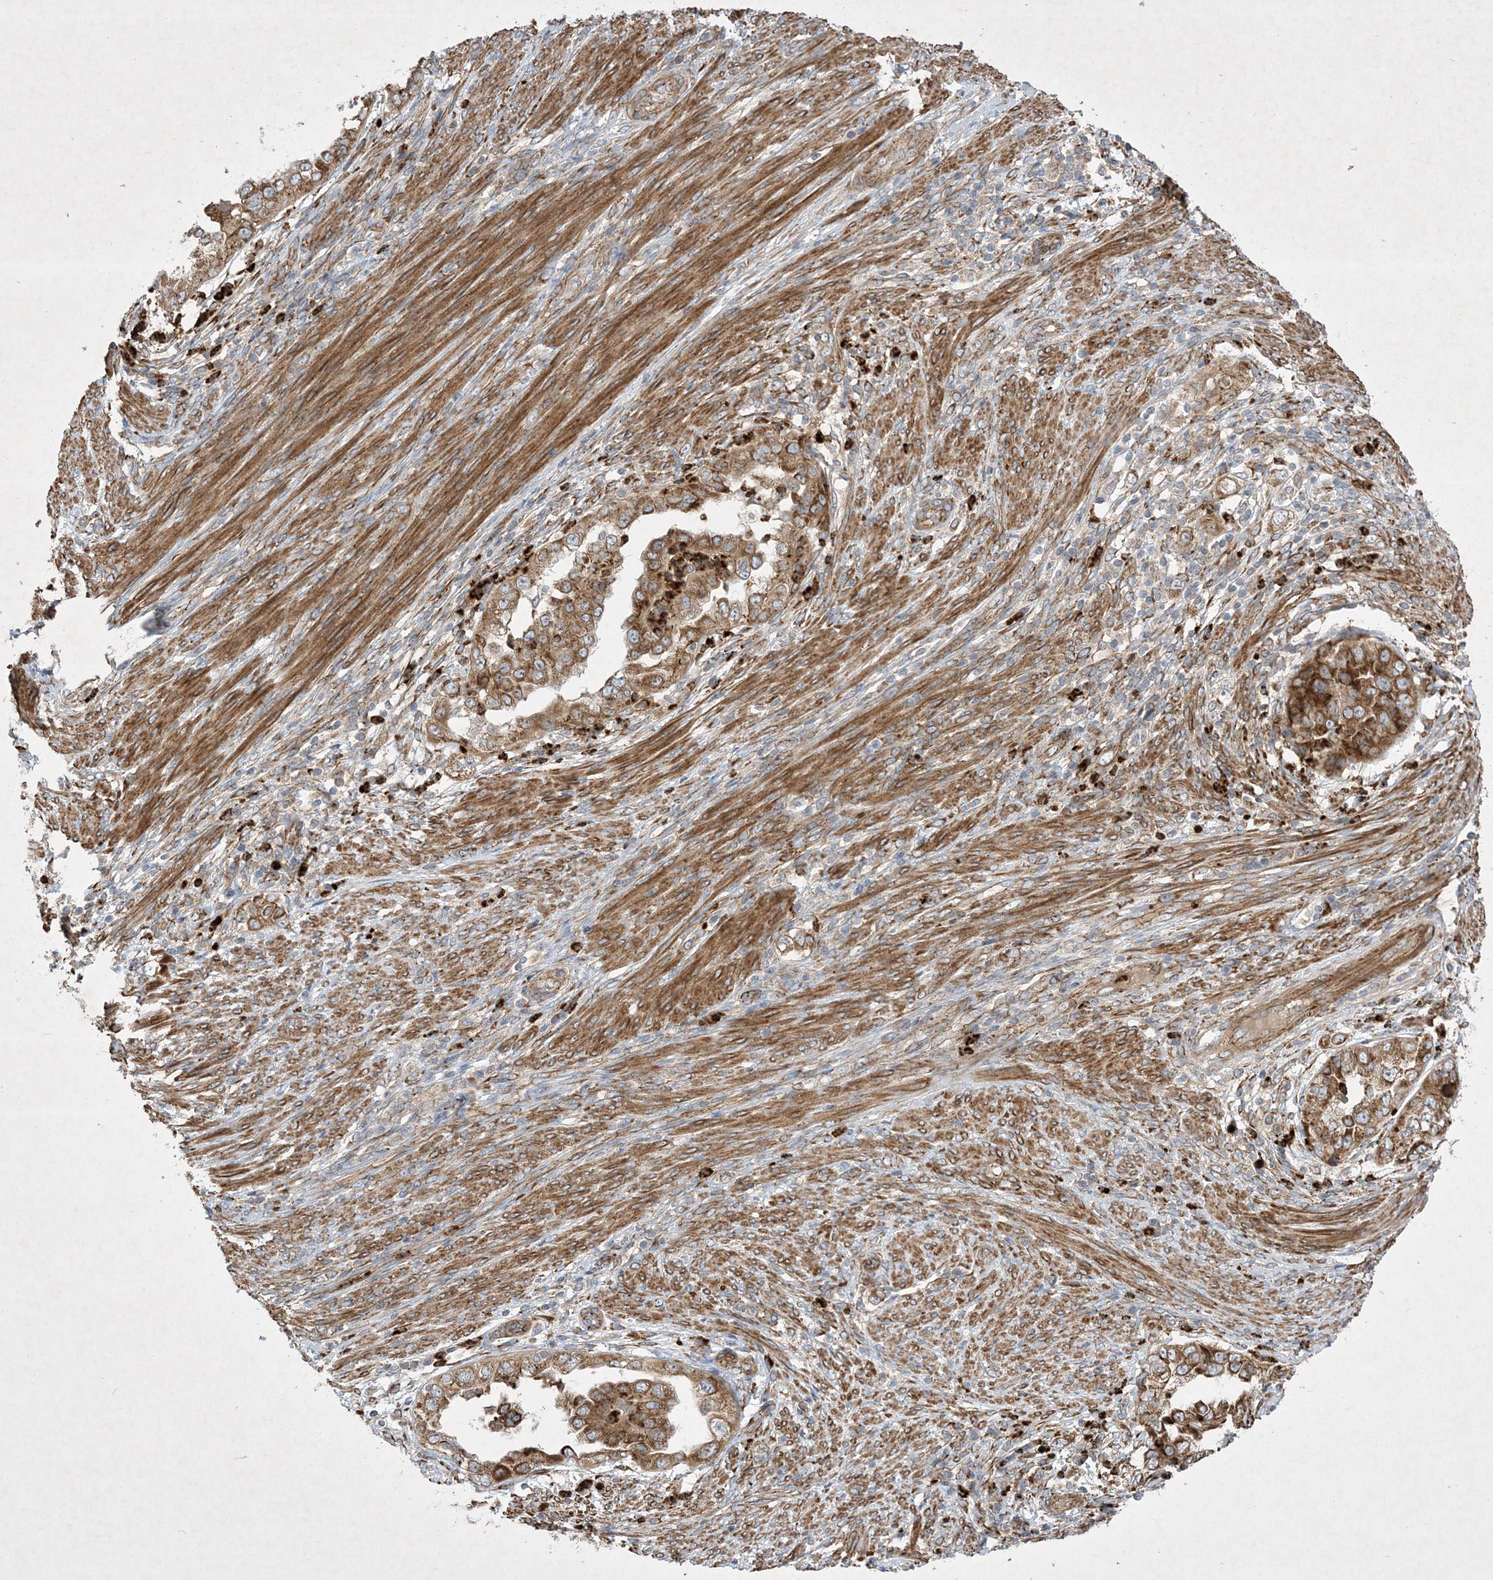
{"staining": {"intensity": "moderate", "quantity": ">75%", "location": "cytoplasmic/membranous"}, "tissue": "endometrial cancer", "cell_type": "Tumor cells", "image_type": "cancer", "snomed": [{"axis": "morphology", "description": "Adenocarcinoma, NOS"}, {"axis": "topography", "description": "Endometrium"}], "caption": "Adenocarcinoma (endometrial) stained with immunohistochemistry displays moderate cytoplasmic/membranous staining in about >75% of tumor cells. (IHC, brightfield microscopy, high magnification).", "gene": "OTOP1", "patient": {"sex": "female", "age": 85}}